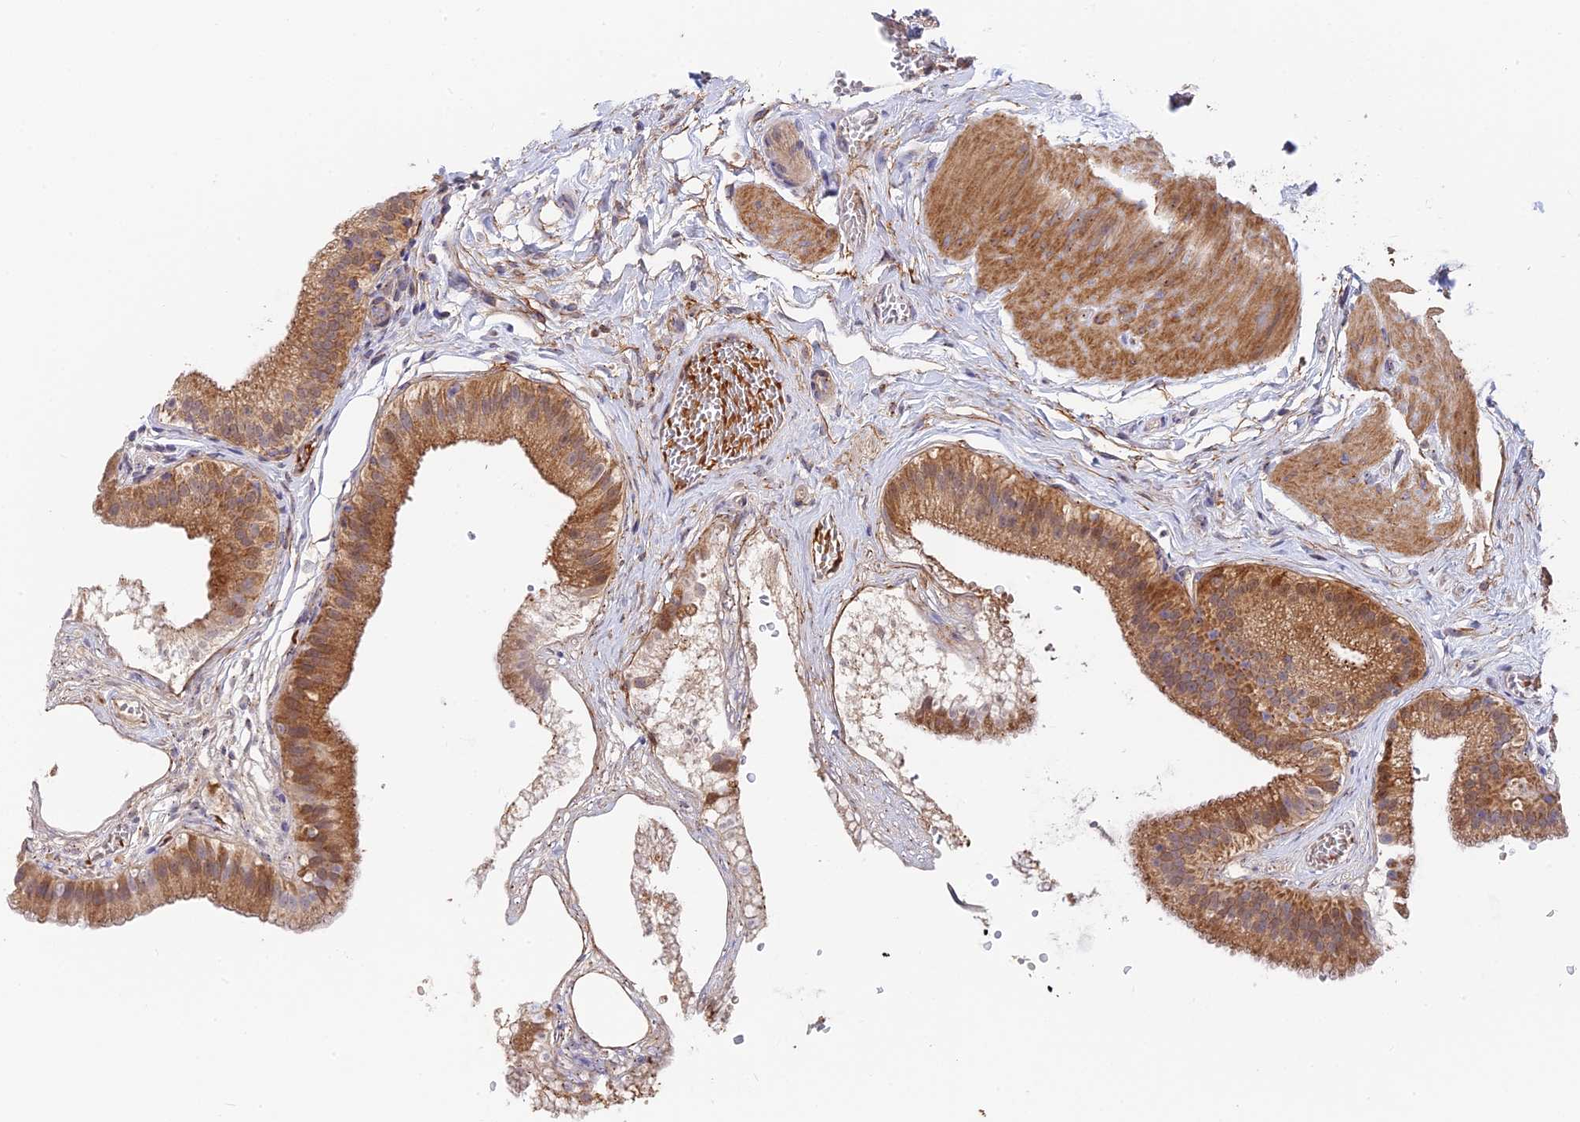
{"staining": {"intensity": "strong", "quantity": ">75%", "location": "cytoplasmic/membranous,nuclear"}, "tissue": "gallbladder", "cell_type": "Glandular cells", "image_type": "normal", "snomed": [{"axis": "morphology", "description": "Normal tissue, NOS"}, {"axis": "topography", "description": "Gallbladder"}], "caption": "Immunohistochemistry (IHC) (DAB) staining of unremarkable gallbladder exhibits strong cytoplasmic/membranous,nuclear protein positivity in about >75% of glandular cells.", "gene": "RPIA", "patient": {"sex": "female", "age": 54}}